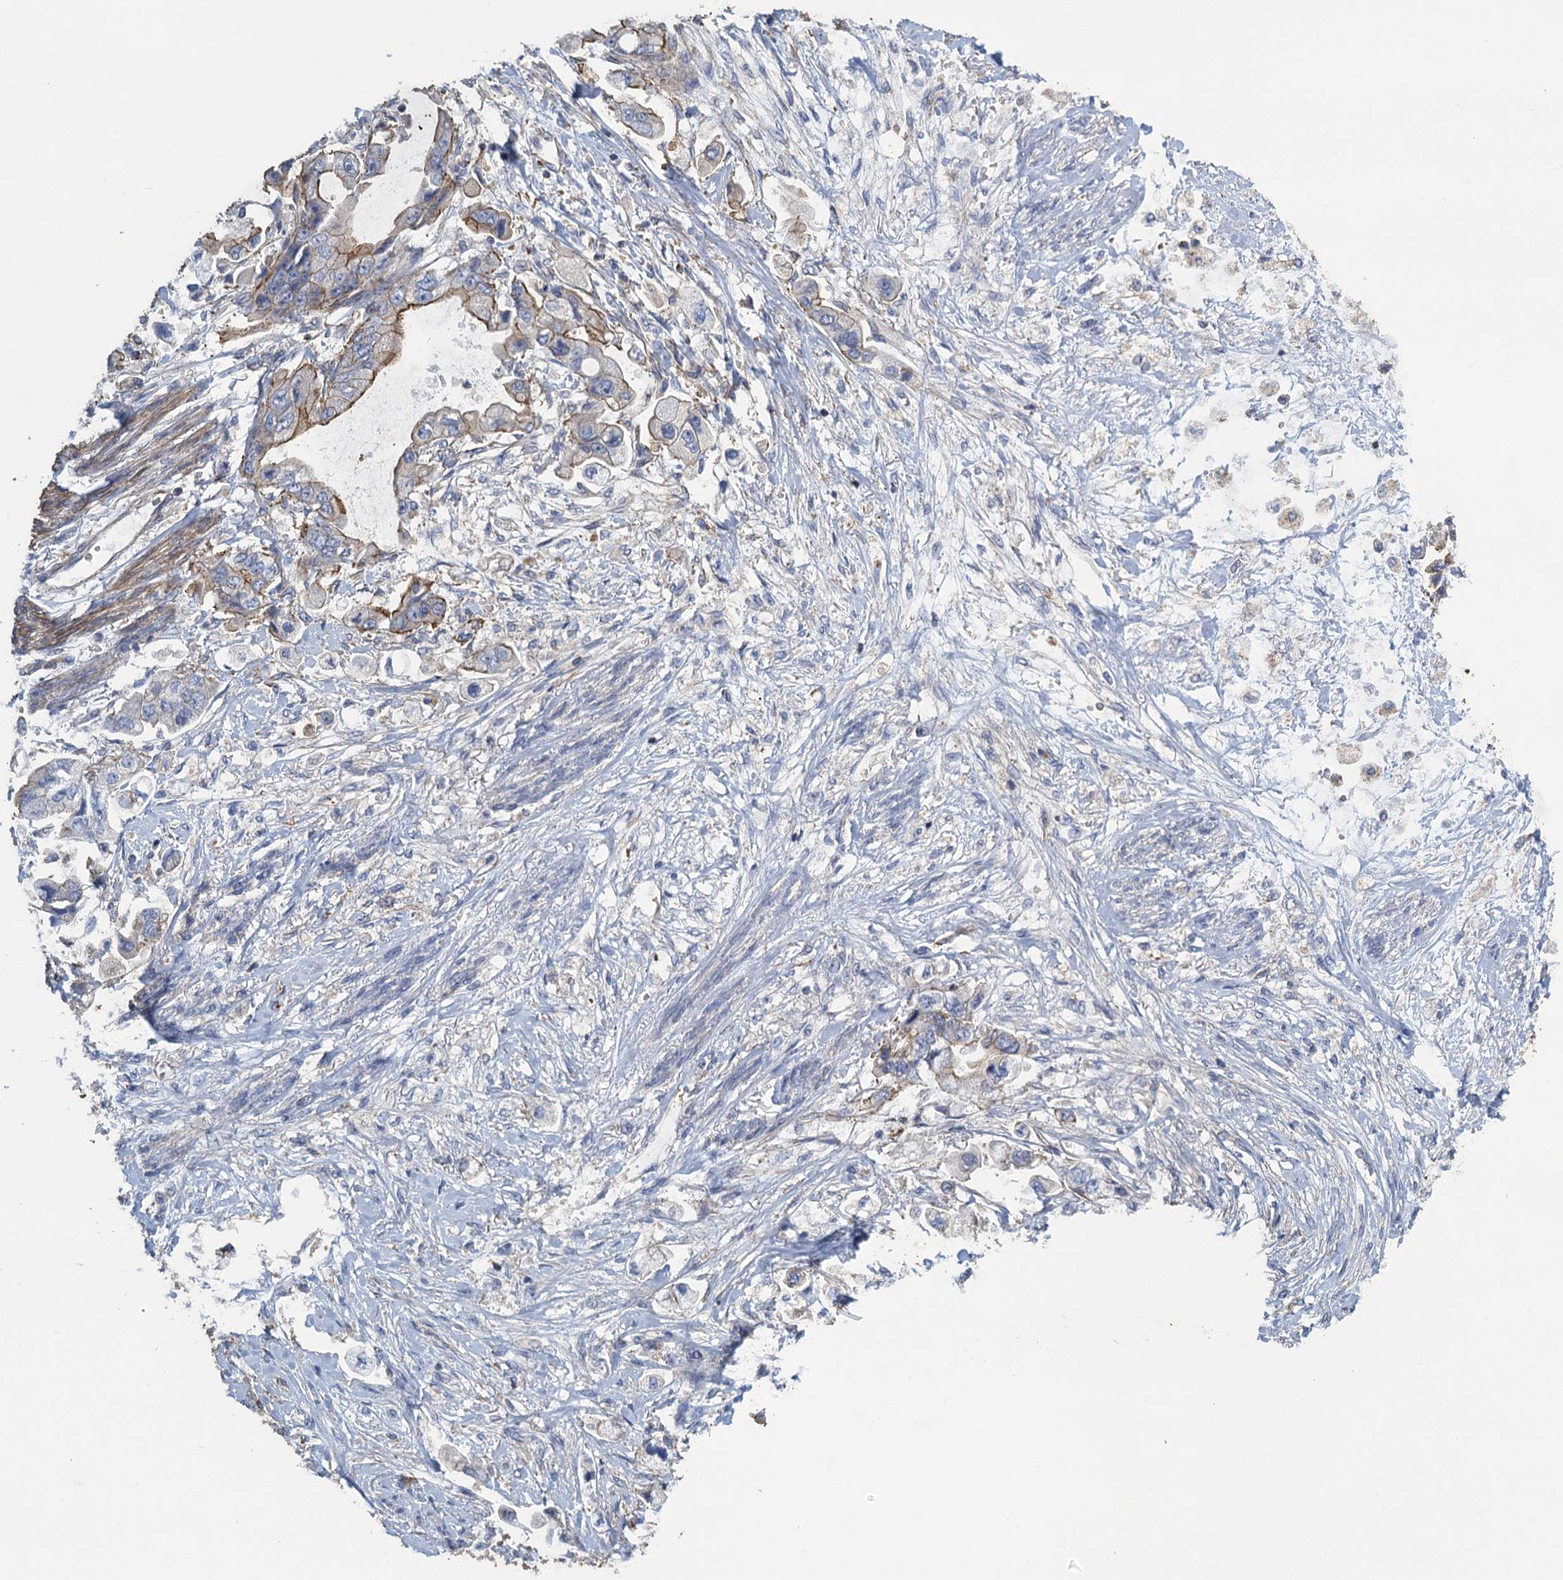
{"staining": {"intensity": "moderate", "quantity": "25%-75%", "location": "cytoplasmic/membranous"}, "tissue": "stomach cancer", "cell_type": "Tumor cells", "image_type": "cancer", "snomed": [{"axis": "morphology", "description": "Adenocarcinoma, NOS"}, {"axis": "topography", "description": "Stomach"}], "caption": "Stomach adenocarcinoma was stained to show a protein in brown. There is medium levels of moderate cytoplasmic/membranous expression in about 25%-75% of tumor cells.", "gene": "PROSER2", "patient": {"sex": "male", "age": 62}}